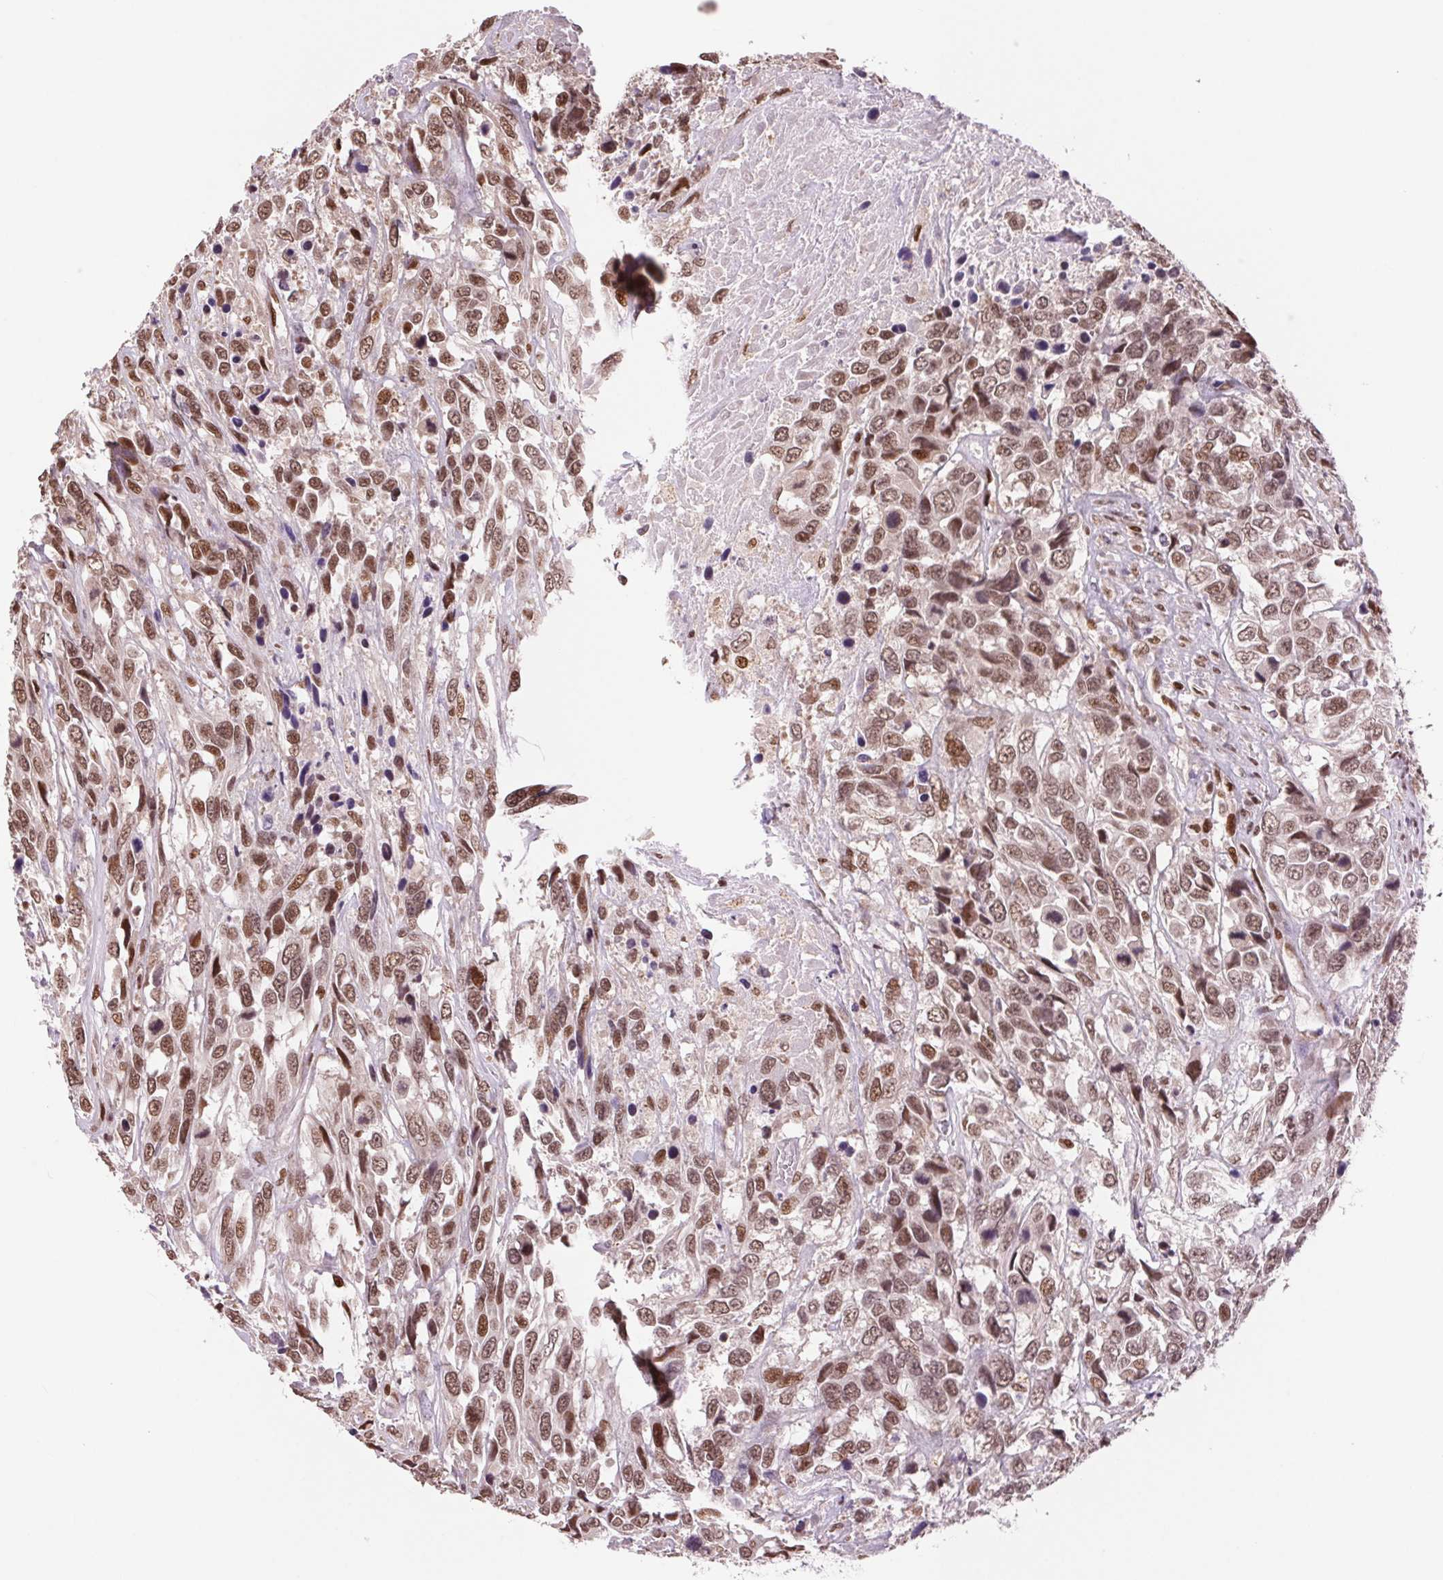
{"staining": {"intensity": "moderate", "quantity": ">75%", "location": "nuclear"}, "tissue": "urothelial cancer", "cell_type": "Tumor cells", "image_type": "cancer", "snomed": [{"axis": "morphology", "description": "Urothelial carcinoma, High grade"}, {"axis": "topography", "description": "Urinary bladder"}], "caption": "Immunohistochemistry image of neoplastic tissue: human urothelial cancer stained using immunohistochemistry shows medium levels of moderate protein expression localized specifically in the nuclear of tumor cells, appearing as a nuclear brown color.", "gene": "RAD23A", "patient": {"sex": "female", "age": 70}}